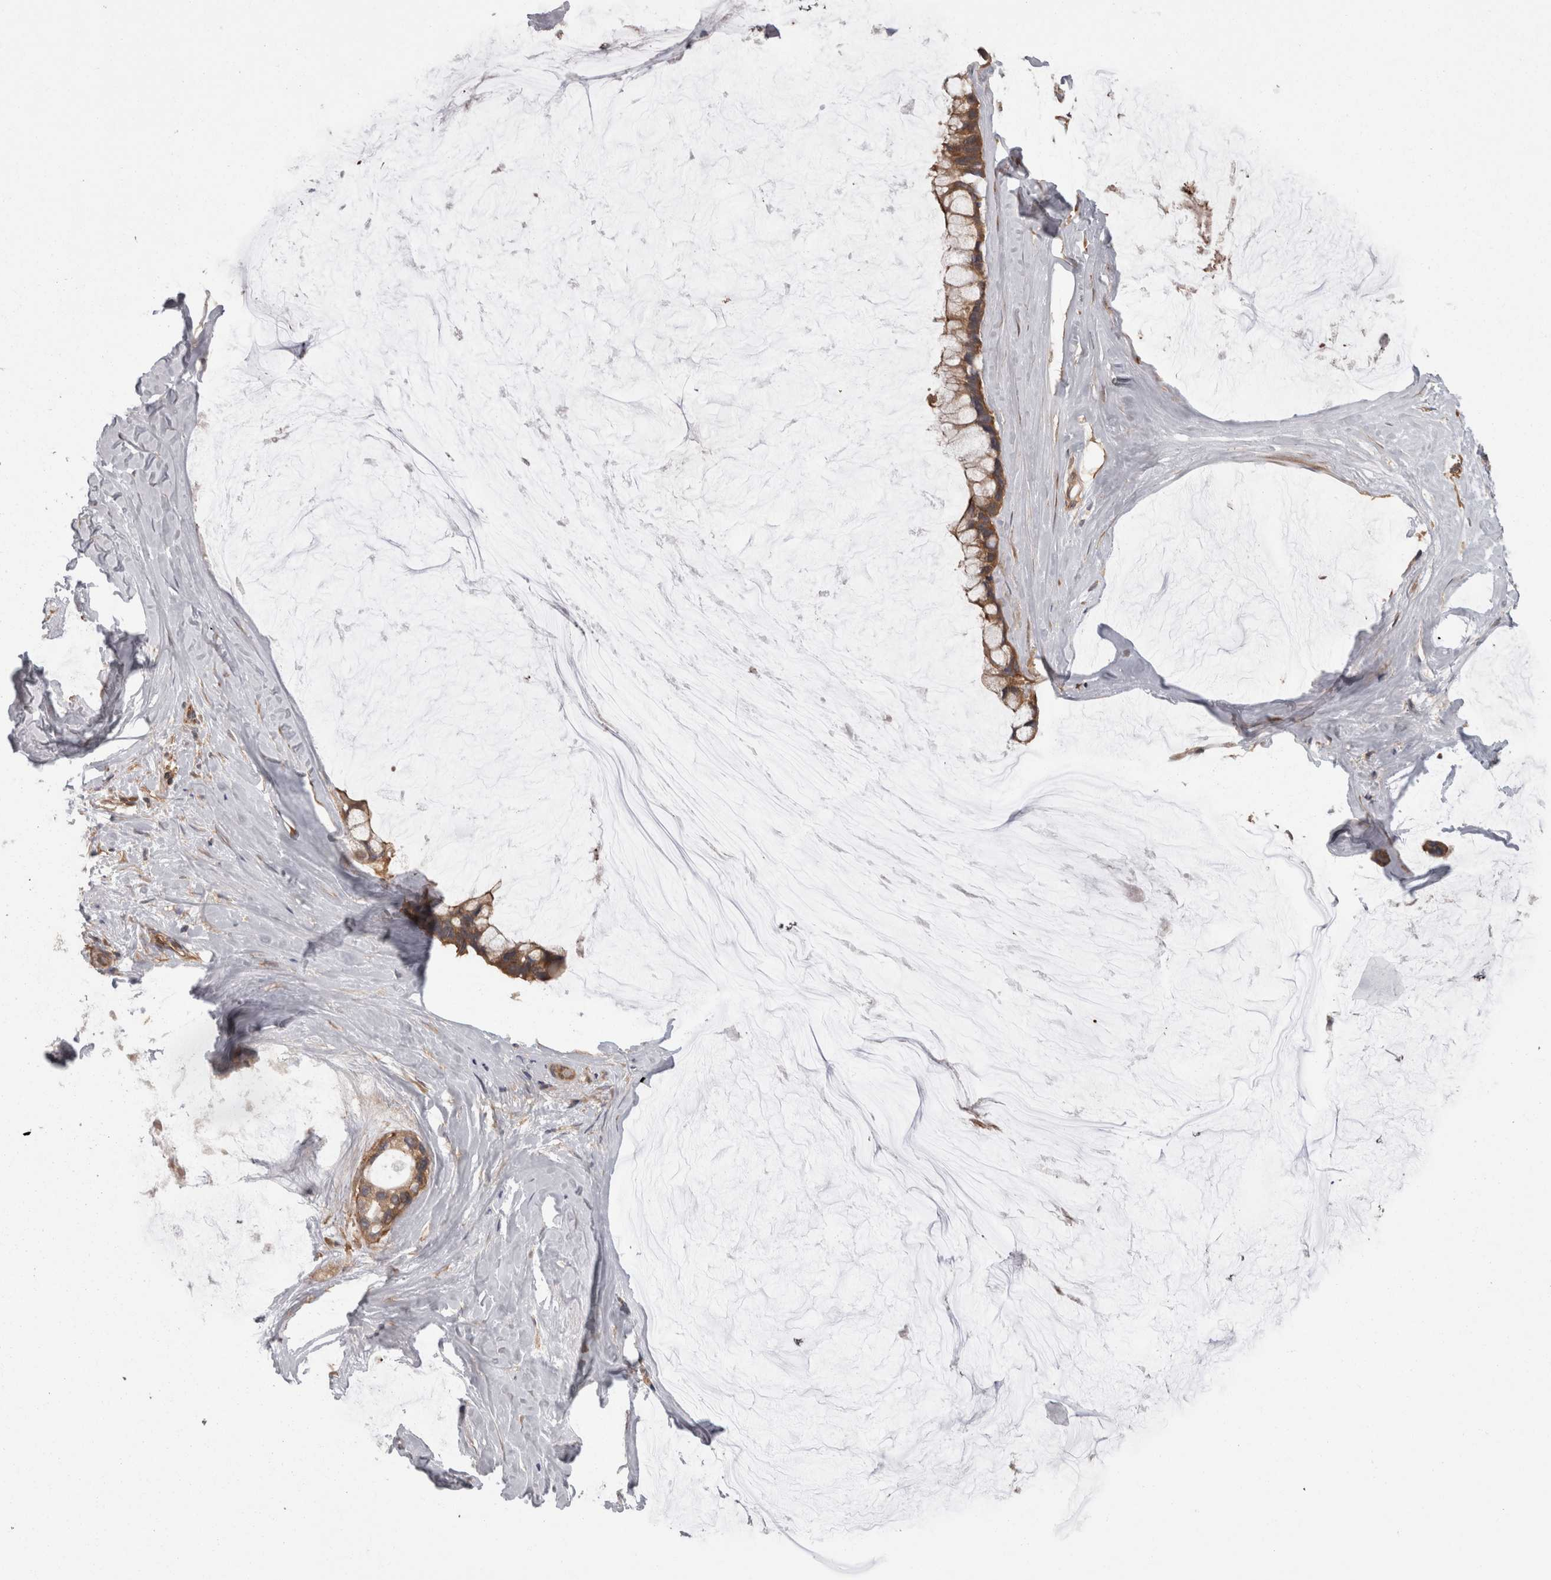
{"staining": {"intensity": "moderate", "quantity": ">75%", "location": "cytoplasmic/membranous"}, "tissue": "ovarian cancer", "cell_type": "Tumor cells", "image_type": "cancer", "snomed": [{"axis": "morphology", "description": "Cystadenocarcinoma, mucinous, NOS"}, {"axis": "topography", "description": "Ovary"}], "caption": "Immunohistochemical staining of human ovarian mucinous cystadenocarcinoma demonstrates medium levels of moderate cytoplasmic/membranous positivity in about >75% of tumor cells.", "gene": "SMCR8", "patient": {"sex": "female", "age": 39}}